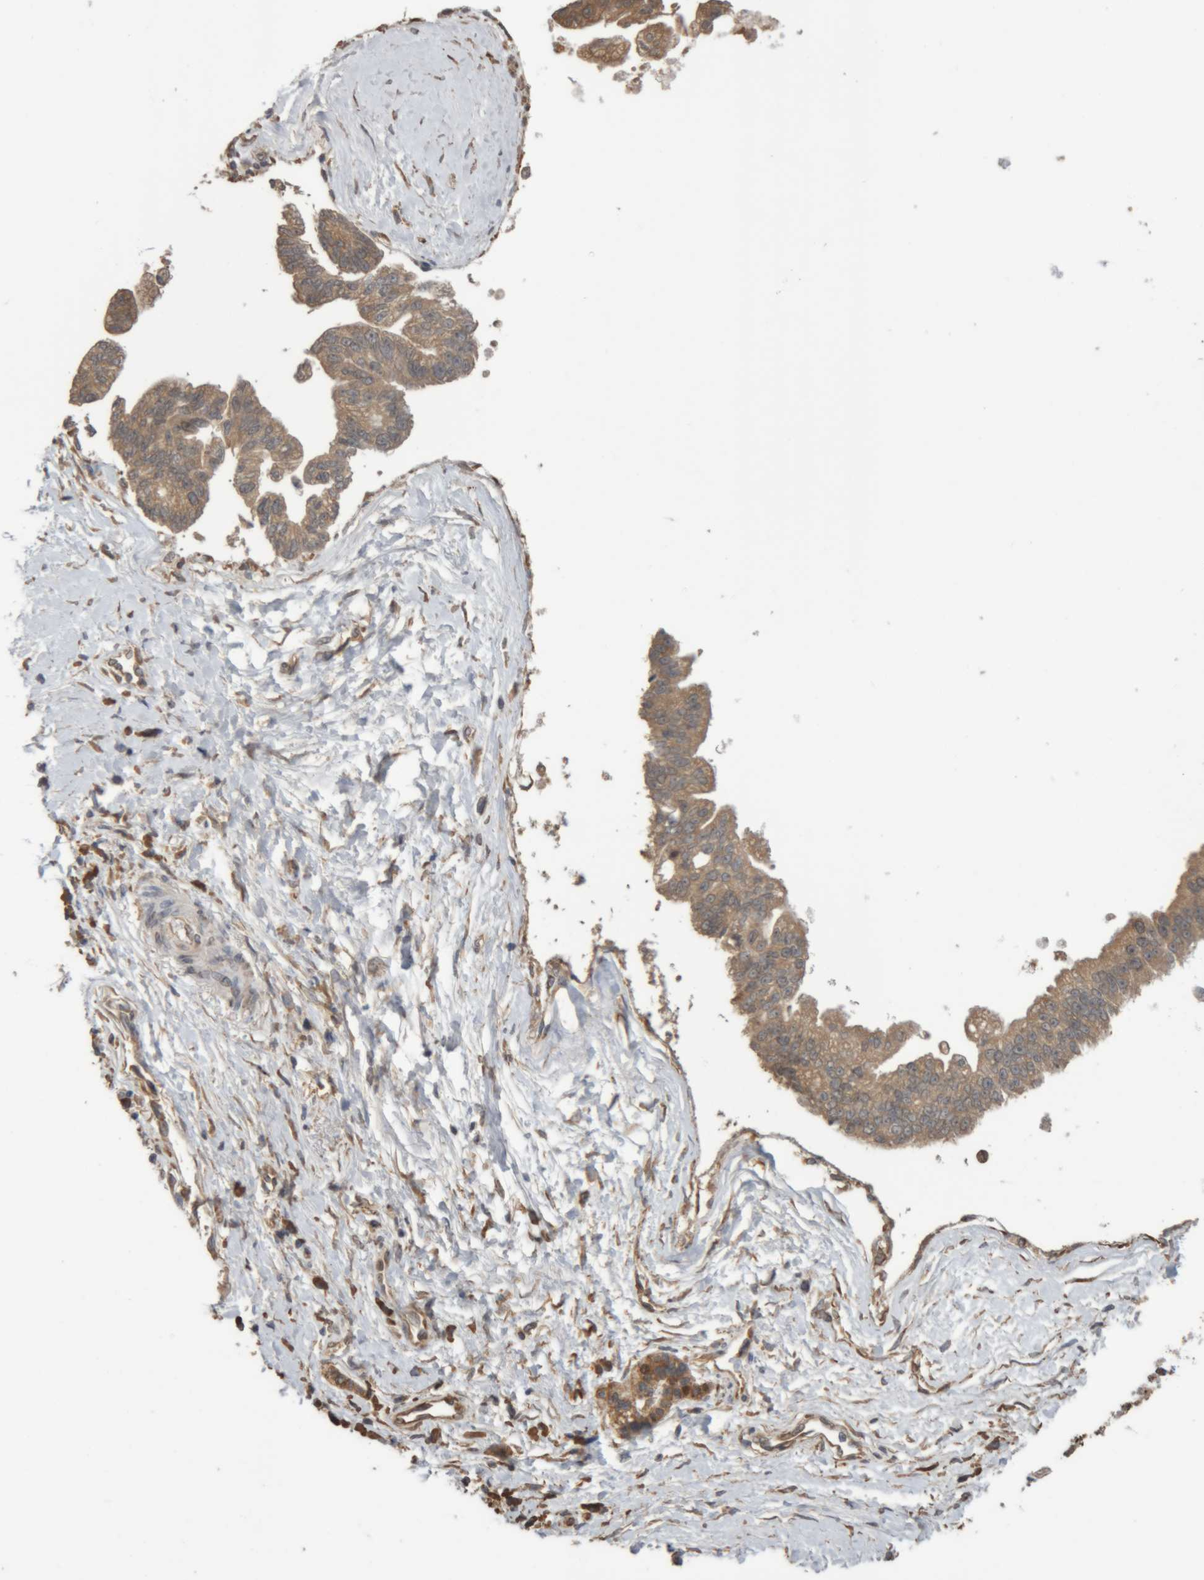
{"staining": {"intensity": "moderate", "quantity": ">75%", "location": "cytoplasmic/membranous"}, "tissue": "pancreatic cancer", "cell_type": "Tumor cells", "image_type": "cancer", "snomed": [{"axis": "morphology", "description": "Adenocarcinoma, NOS"}, {"axis": "topography", "description": "Pancreas"}], "caption": "Protein staining of pancreatic cancer tissue exhibits moderate cytoplasmic/membranous expression in approximately >75% of tumor cells.", "gene": "TMED7", "patient": {"sex": "male", "age": 72}}